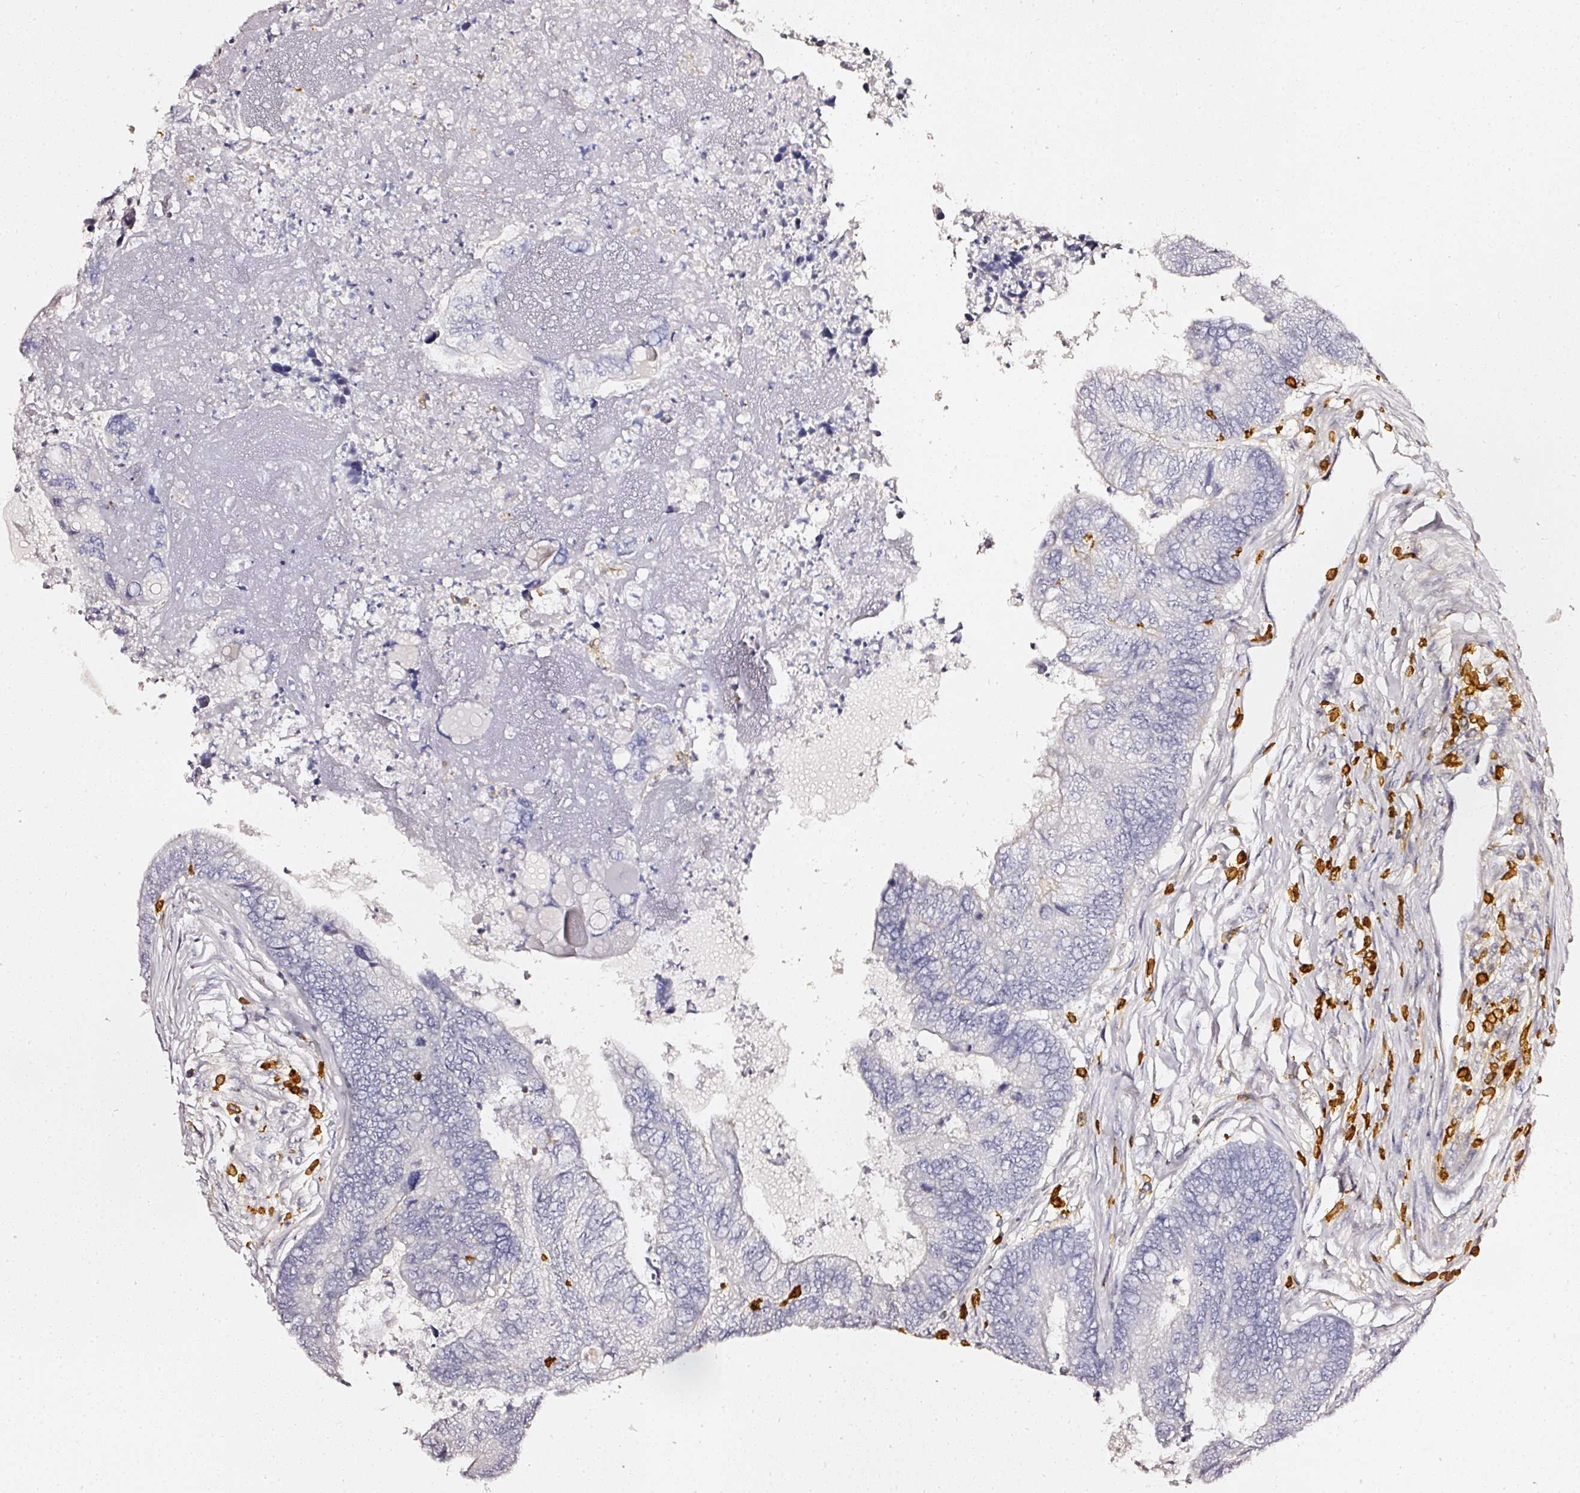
{"staining": {"intensity": "negative", "quantity": "none", "location": "none"}, "tissue": "colorectal cancer", "cell_type": "Tumor cells", "image_type": "cancer", "snomed": [{"axis": "morphology", "description": "Adenocarcinoma, NOS"}, {"axis": "topography", "description": "Colon"}], "caption": "Tumor cells are negative for protein expression in human adenocarcinoma (colorectal).", "gene": "EVL", "patient": {"sex": "female", "age": 67}}